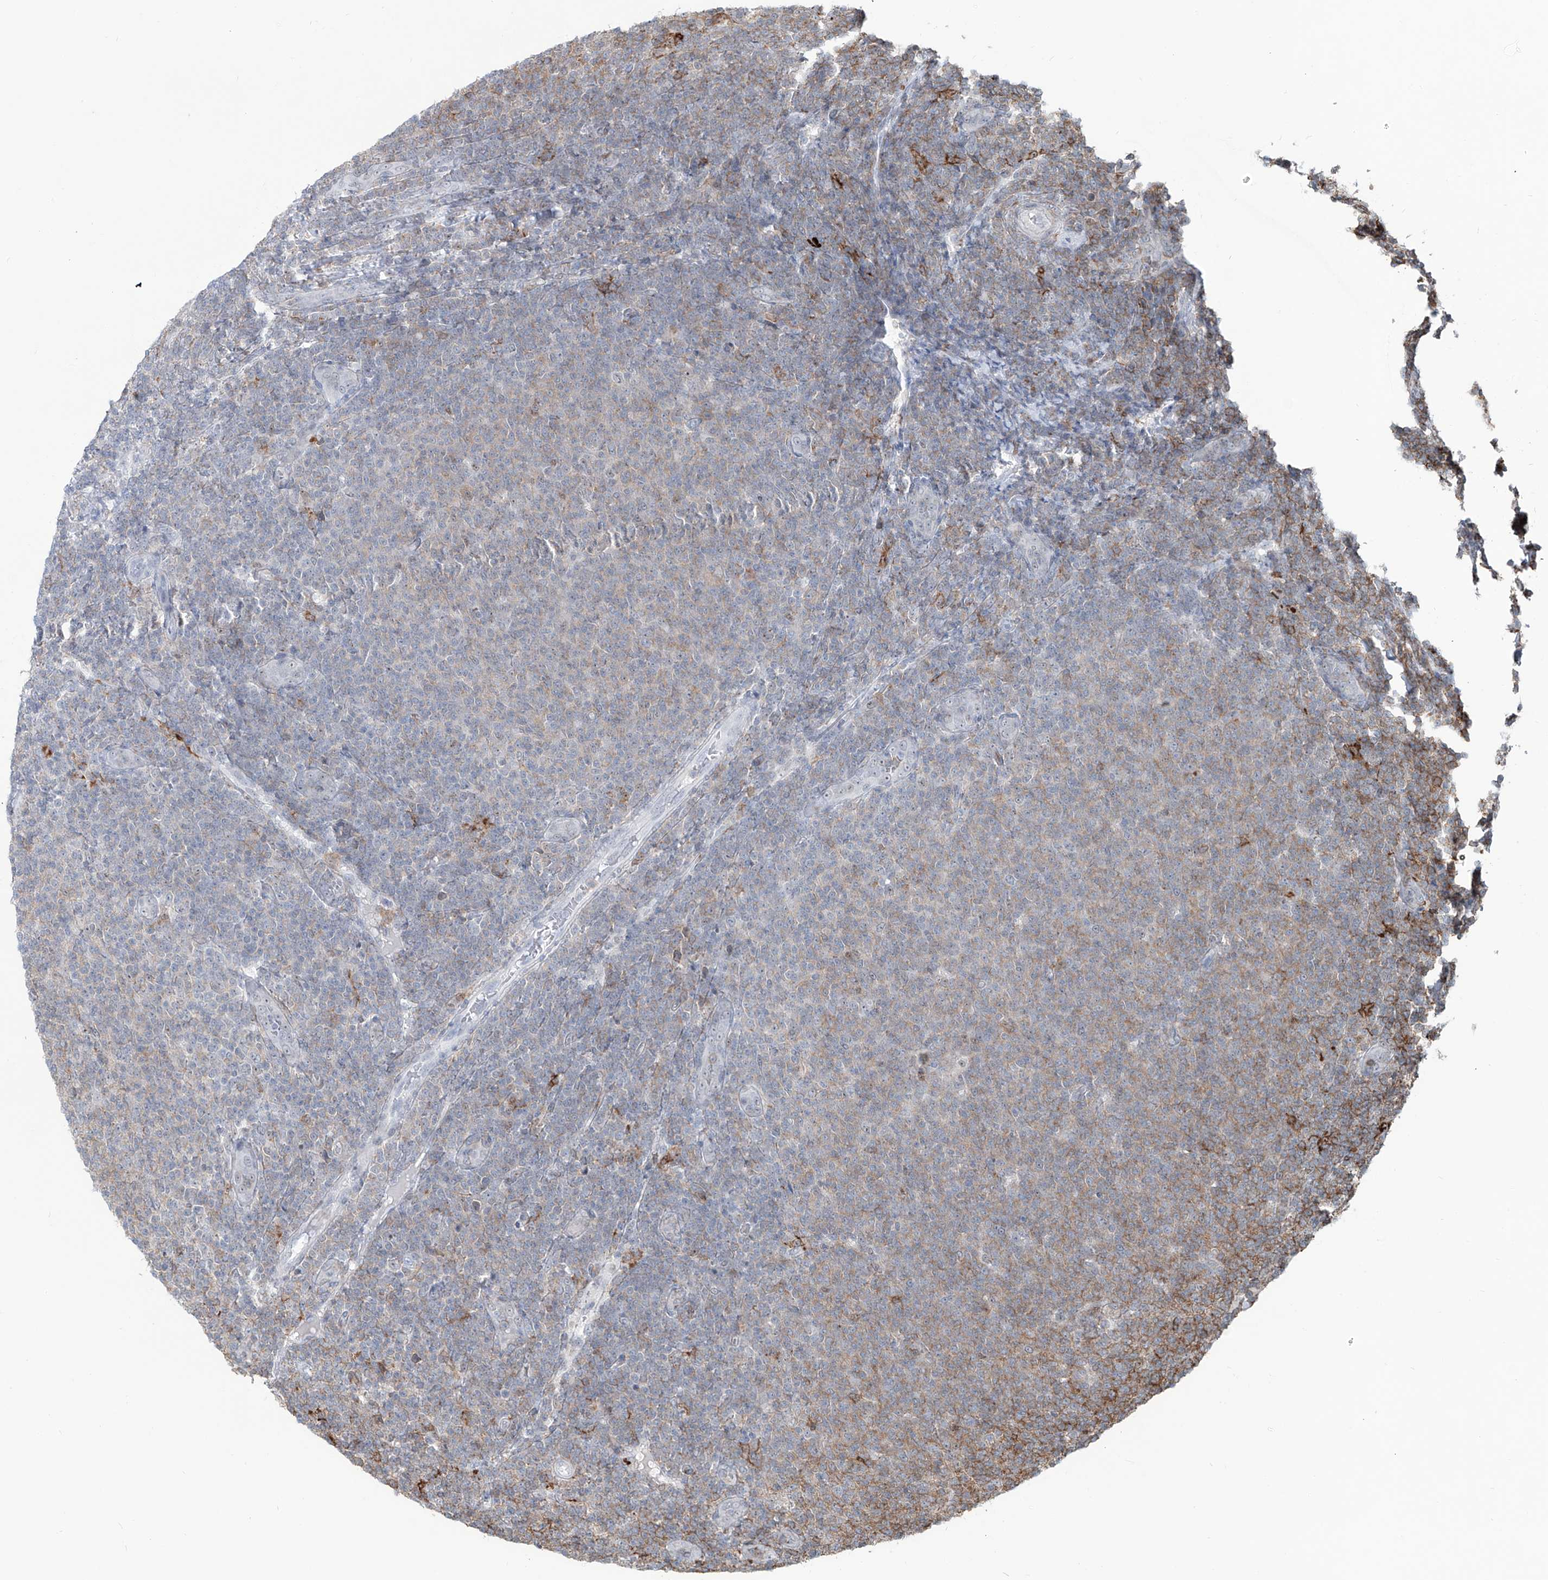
{"staining": {"intensity": "moderate", "quantity": "<25%", "location": "cytoplasmic/membranous"}, "tissue": "lymphoma", "cell_type": "Tumor cells", "image_type": "cancer", "snomed": [{"axis": "morphology", "description": "Malignant lymphoma, non-Hodgkin's type, Low grade"}, {"axis": "topography", "description": "Lymph node"}], "caption": "Malignant lymphoma, non-Hodgkin's type (low-grade) tissue displays moderate cytoplasmic/membranous expression in about <25% of tumor cells, visualized by immunohistochemistry. (IHC, brightfield microscopy, high magnification).", "gene": "ZBTB48", "patient": {"sex": "male", "age": 66}}